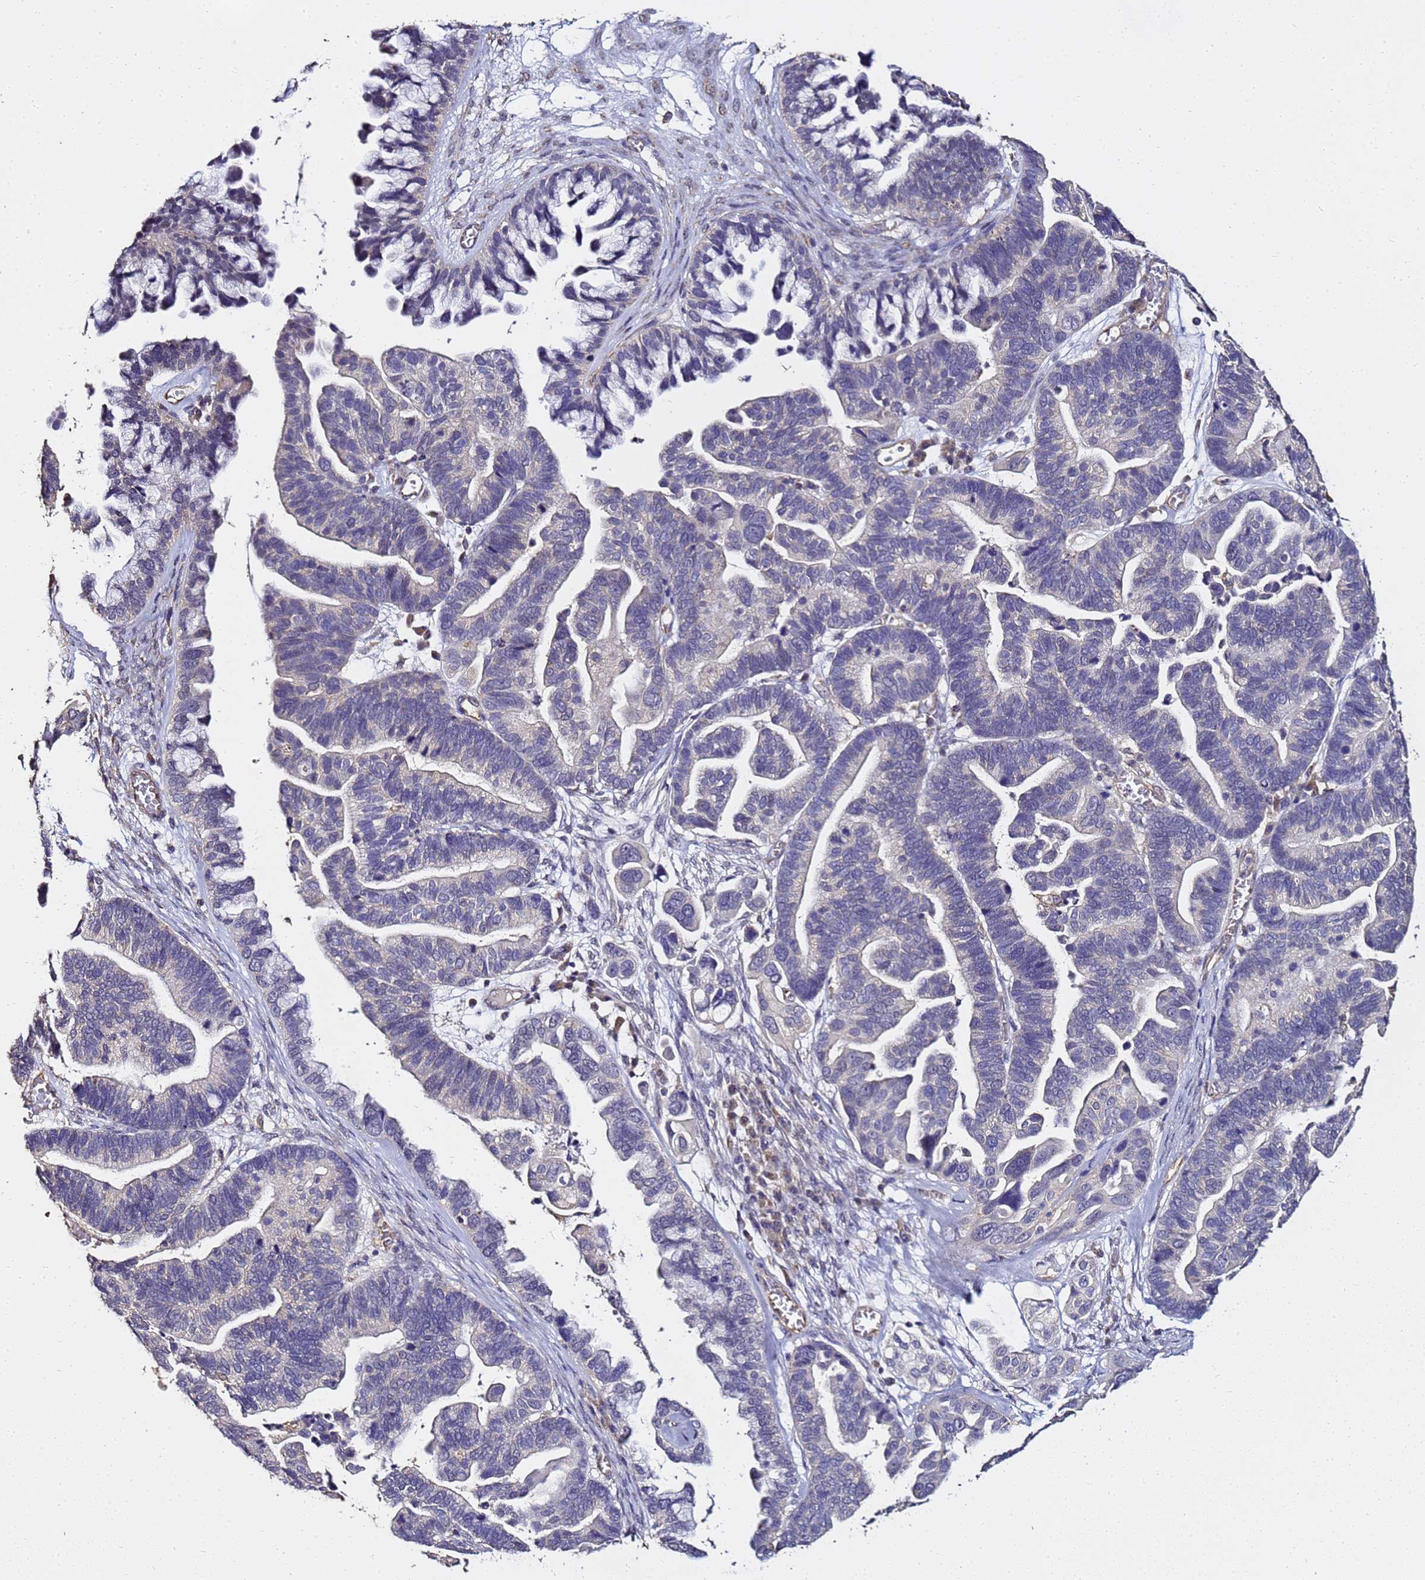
{"staining": {"intensity": "negative", "quantity": "none", "location": "none"}, "tissue": "ovarian cancer", "cell_type": "Tumor cells", "image_type": "cancer", "snomed": [{"axis": "morphology", "description": "Cystadenocarcinoma, serous, NOS"}, {"axis": "topography", "description": "Ovary"}], "caption": "Immunohistochemistry (IHC) of ovarian cancer (serous cystadenocarcinoma) reveals no expression in tumor cells.", "gene": "ENOPH1", "patient": {"sex": "female", "age": 56}}